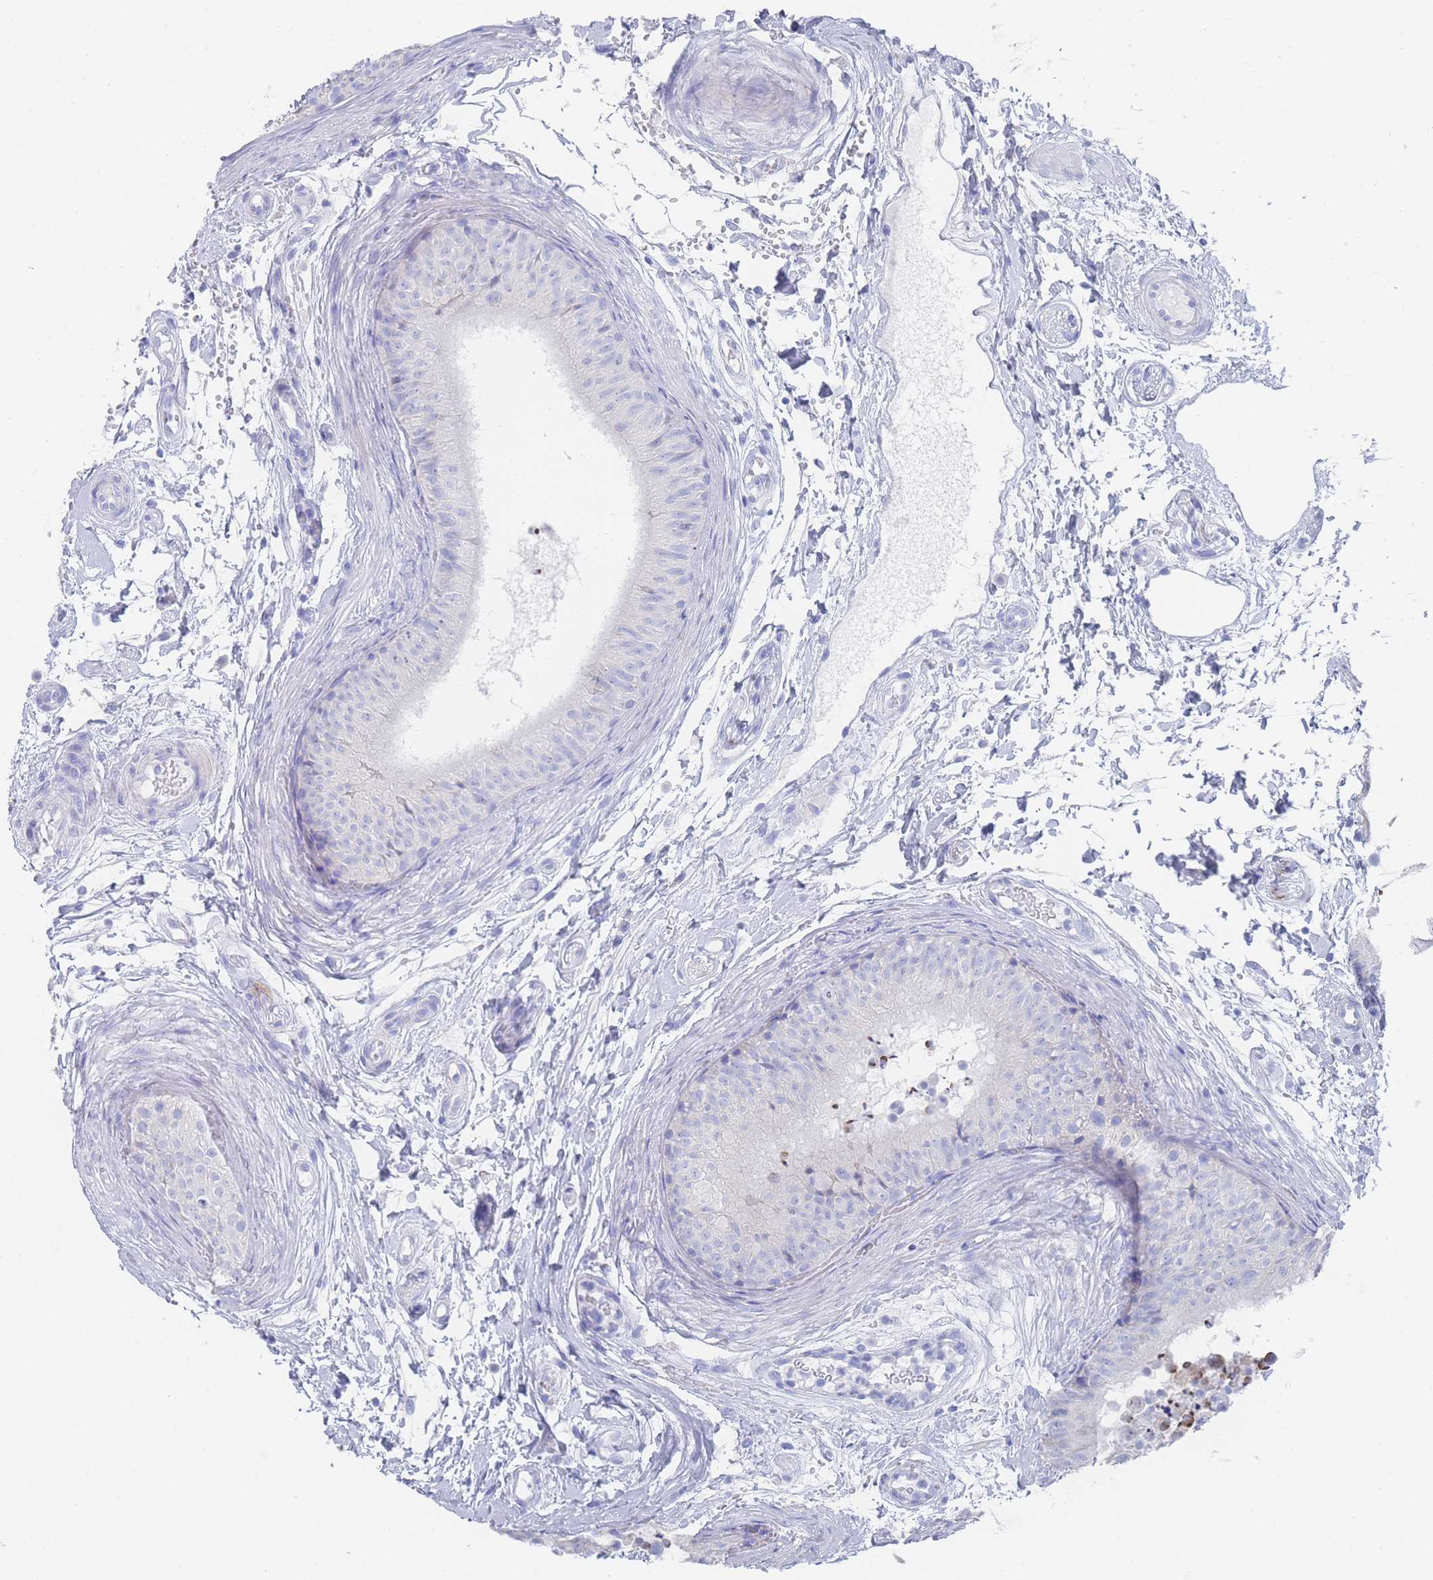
{"staining": {"intensity": "negative", "quantity": "none", "location": "none"}, "tissue": "epididymis", "cell_type": "Glandular cells", "image_type": "normal", "snomed": [{"axis": "morphology", "description": "Normal tissue, NOS"}, {"axis": "topography", "description": "Epididymis"}], "caption": "A high-resolution photomicrograph shows immunohistochemistry (IHC) staining of normal epididymis, which reveals no significant positivity in glandular cells.", "gene": "LRRC37A2", "patient": {"sex": "male", "age": 15}}